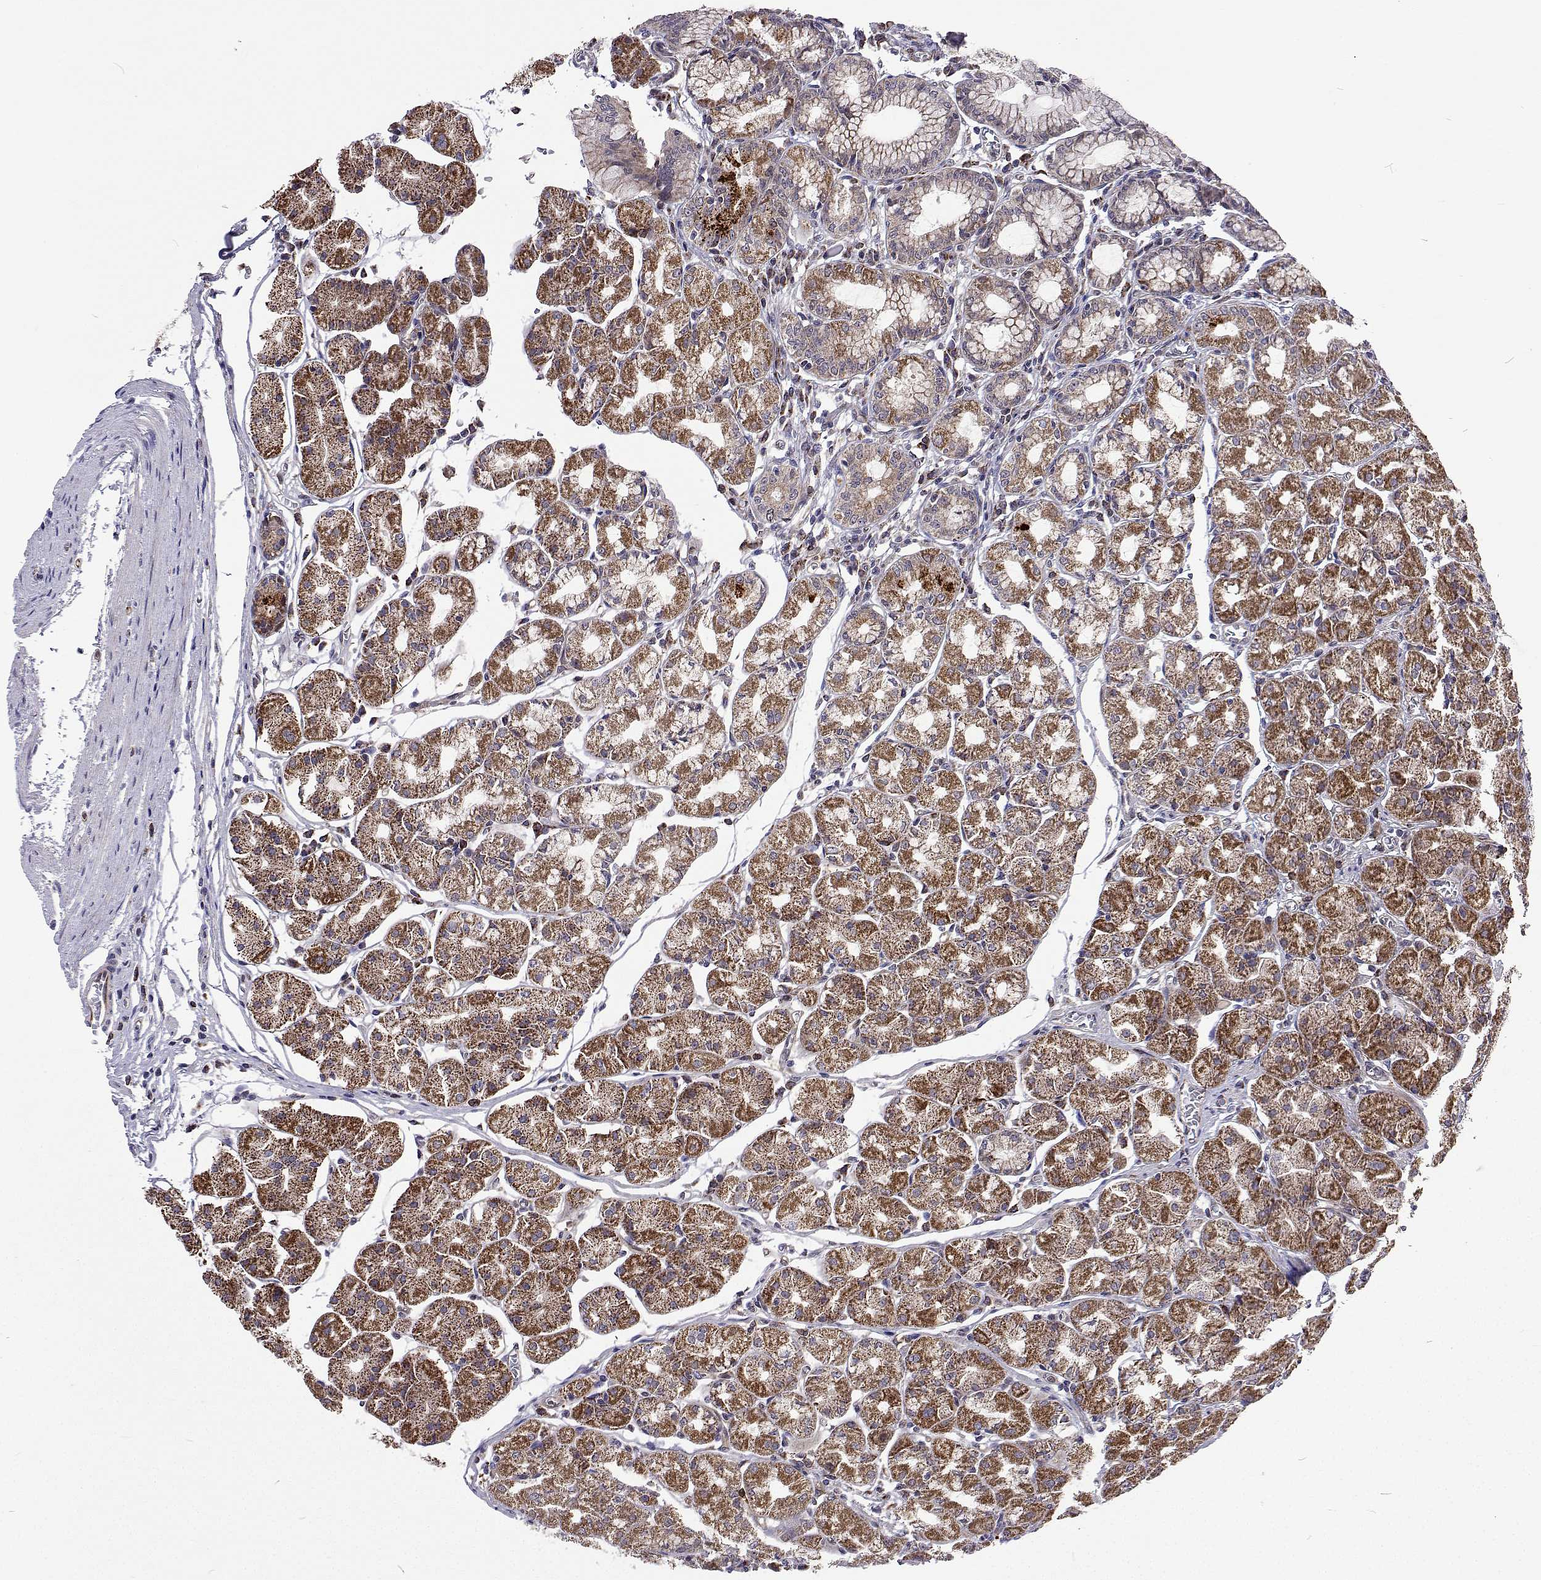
{"staining": {"intensity": "moderate", "quantity": "25%-75%", "location": "cytoplasmic/membranous"}, "tissue": "stomach", "cell_type": "Glandular cells", "image_type": "normal", "snomed": [{"axis": "morphology", "description": "Normal tissue, NOS"}, {"axis": "topography", "description": "Stomach"}], "caption": "IHC photomicrograph of normal stomach: stomach stained using IHC shows medium levels of moderate protein expression localized specifically in the cytoplasmic/membranous of glandular cells, appearing as a cytoplasmic/membranous brown color.", "gene": "DHTKD1", "patient": {"sex": "male", "age": 55}}